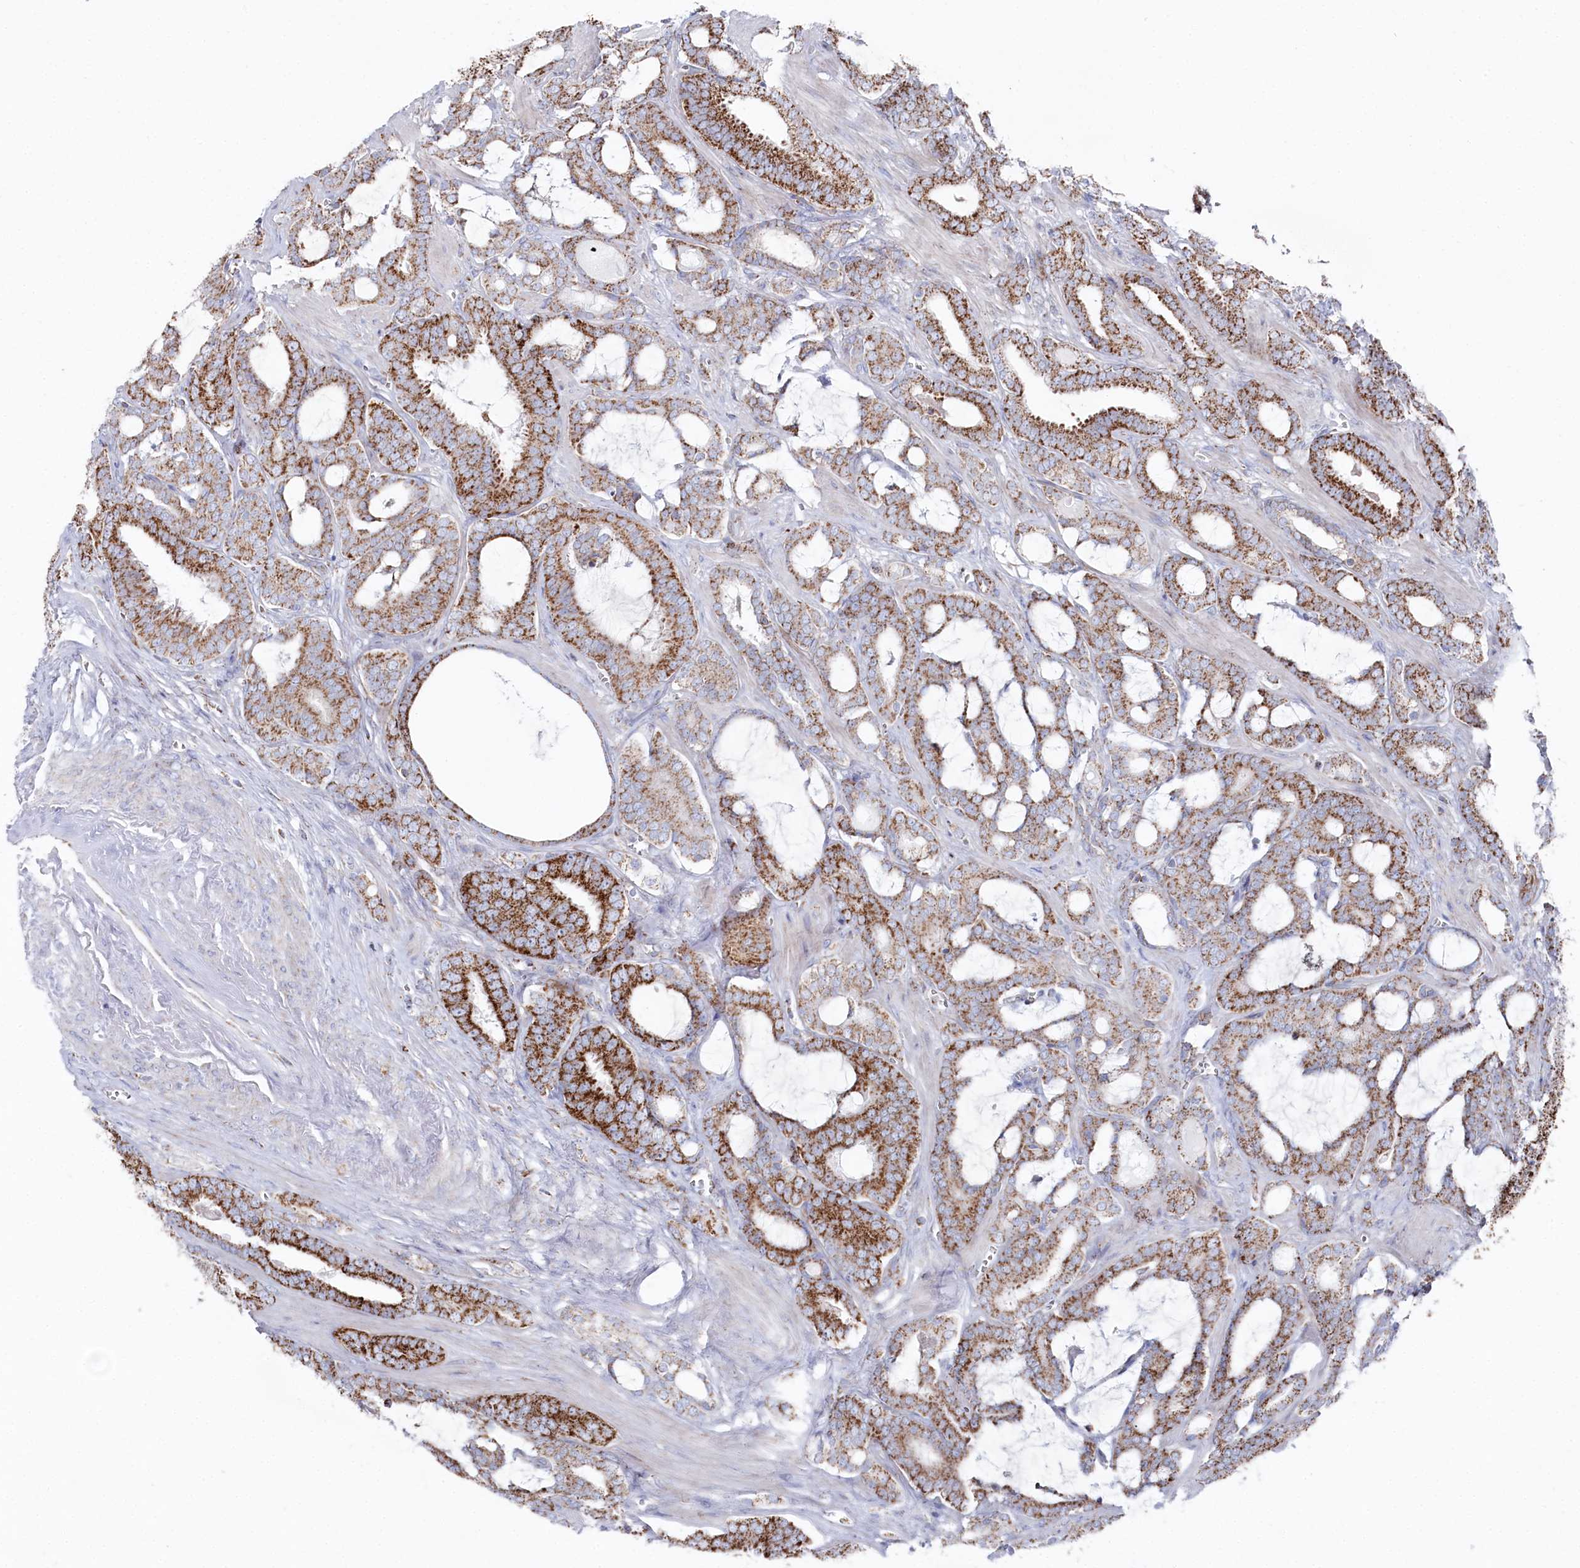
{"staining": {"intensity": "strong", "quantity": ">75%", "location": "cytoplasmic/membranous"}, "tissue": "prostate cancer", "cell_type": "Tumor cells", "image_type": "cancer", "snomed": [{"axis": "morphology", "description": "Adenocarcinoma, High grade"}, {"axis": "topography", "description": "Prostate and seminal vesicle, NOS"}], "caption": "A histopathology image showing strong cytoplasmic/membranous expression in approximately >75% of tumor cells in prostate cancer, as visualized by brown immunohistochemical staining.", "gene": "GLS2", "patient": {"sex": "male", "age": 67}}